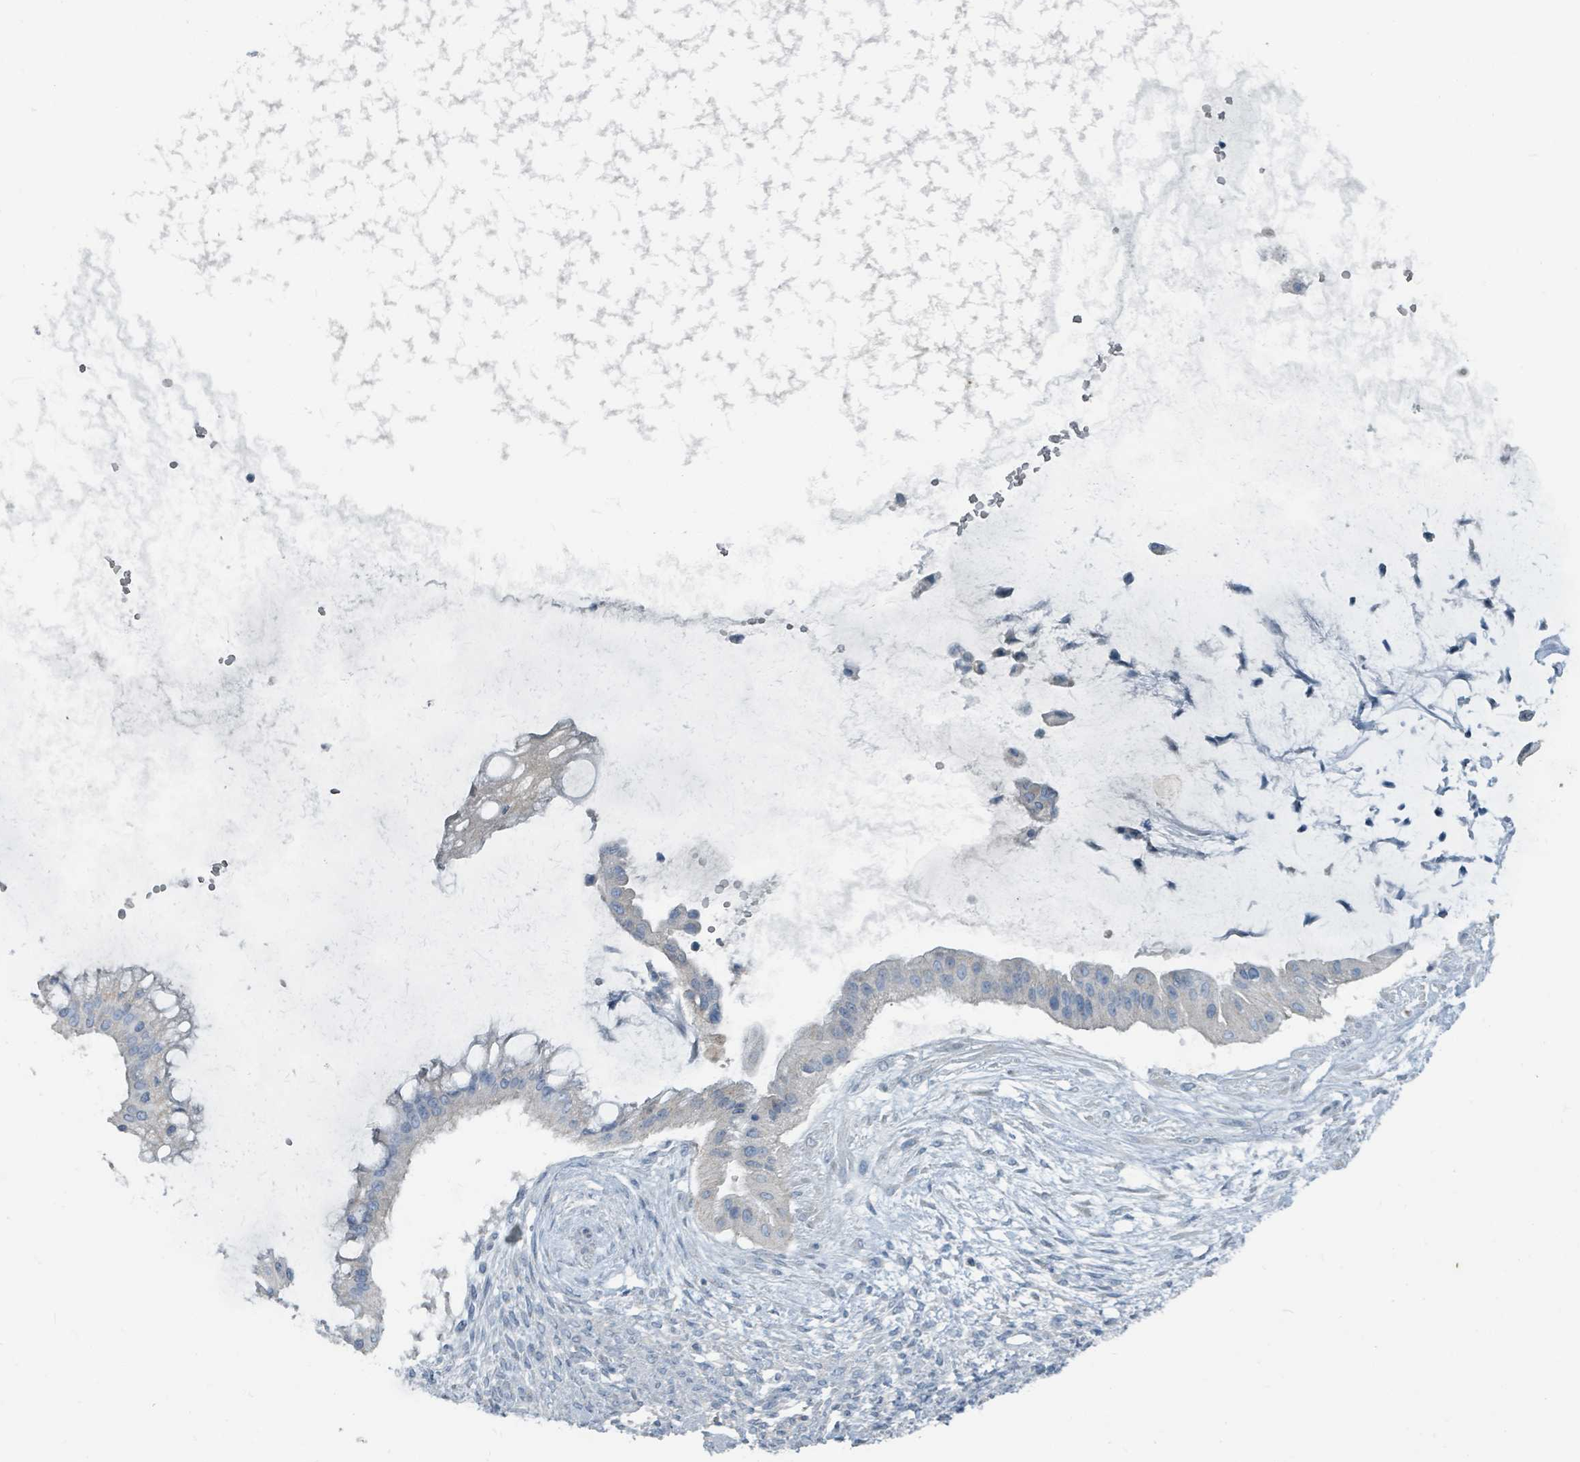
{"staining": {"intensity": "negative", "quantity": "none", "location": "none"}, "tissue": "ovarian cancer", "cell_type": "Tumor cells", "image_type": "cancer", "snomed": [{"axis": "morphology", "description": "Cystadenocarcinoma, mucinous, NOS"}, {"axis": "topography", "description": "Ovary"}], "caption": "IHC micrograph of human ovarian cancer stained for a protein (brown), which displays no staining in tumor cells.", "gene": "RASA4", "patient": {"sex": "female", "age": 73}}